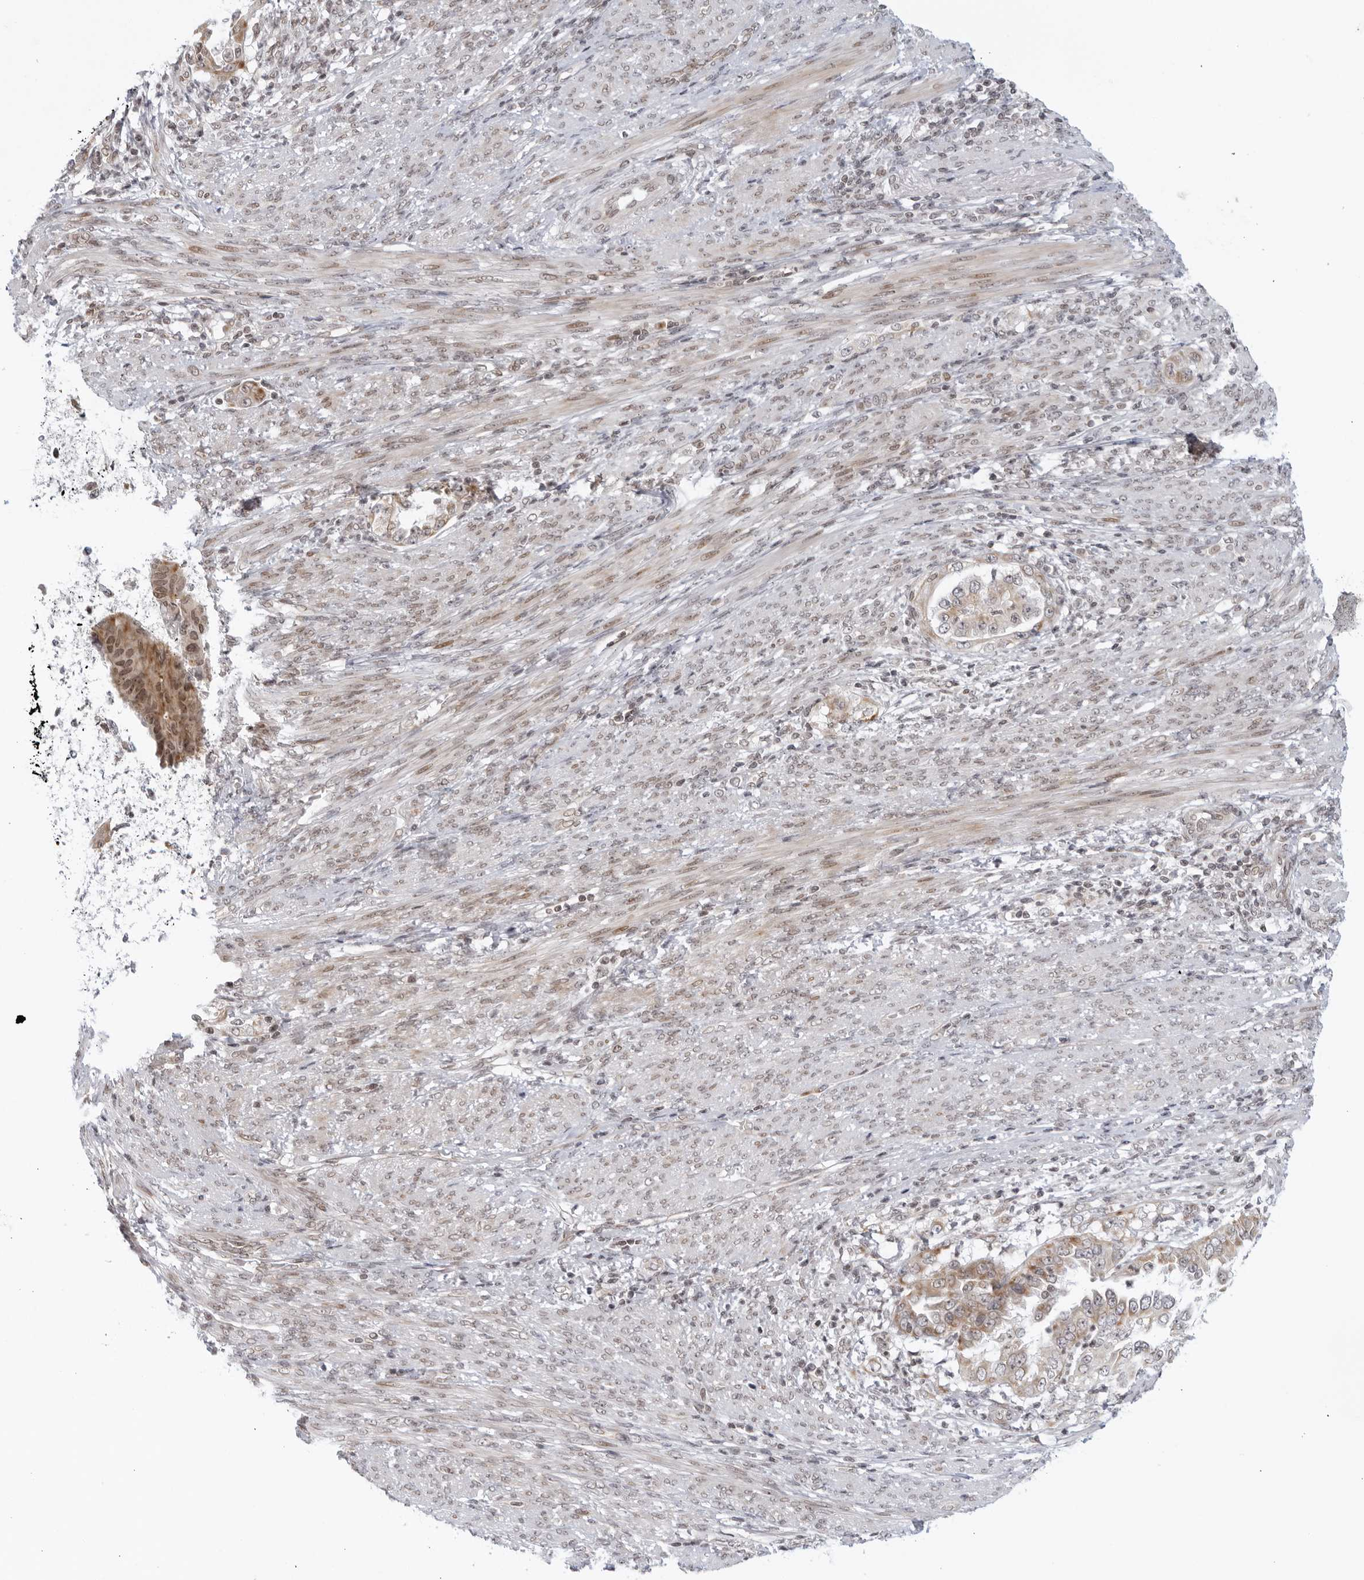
{"staining": {"intensity": "weak", "quantity": "25%-75%", "location": "cytoplasmic/membranous"}, "tissue": "endometrial cancer", "cell_type": "Tumor cells", "image_type": "cancer", "snomed": [{"axis": "morphology", "description": "Adenocarcinoma, NOS"}, {"axis": "topography", "description": "Endometrium"}], "caption": "Immunohistochemistry (DAB (3,3'-diaminobenzidine)) staining of endometrial cancer reveals weak cytoplasmic/membranous protein staining in approximately 25%-75% of tumor cells. Nuclei are stained in blue.", "gene": "RAB11FIP3", "patient": {"sex": "female", "age": 85}}